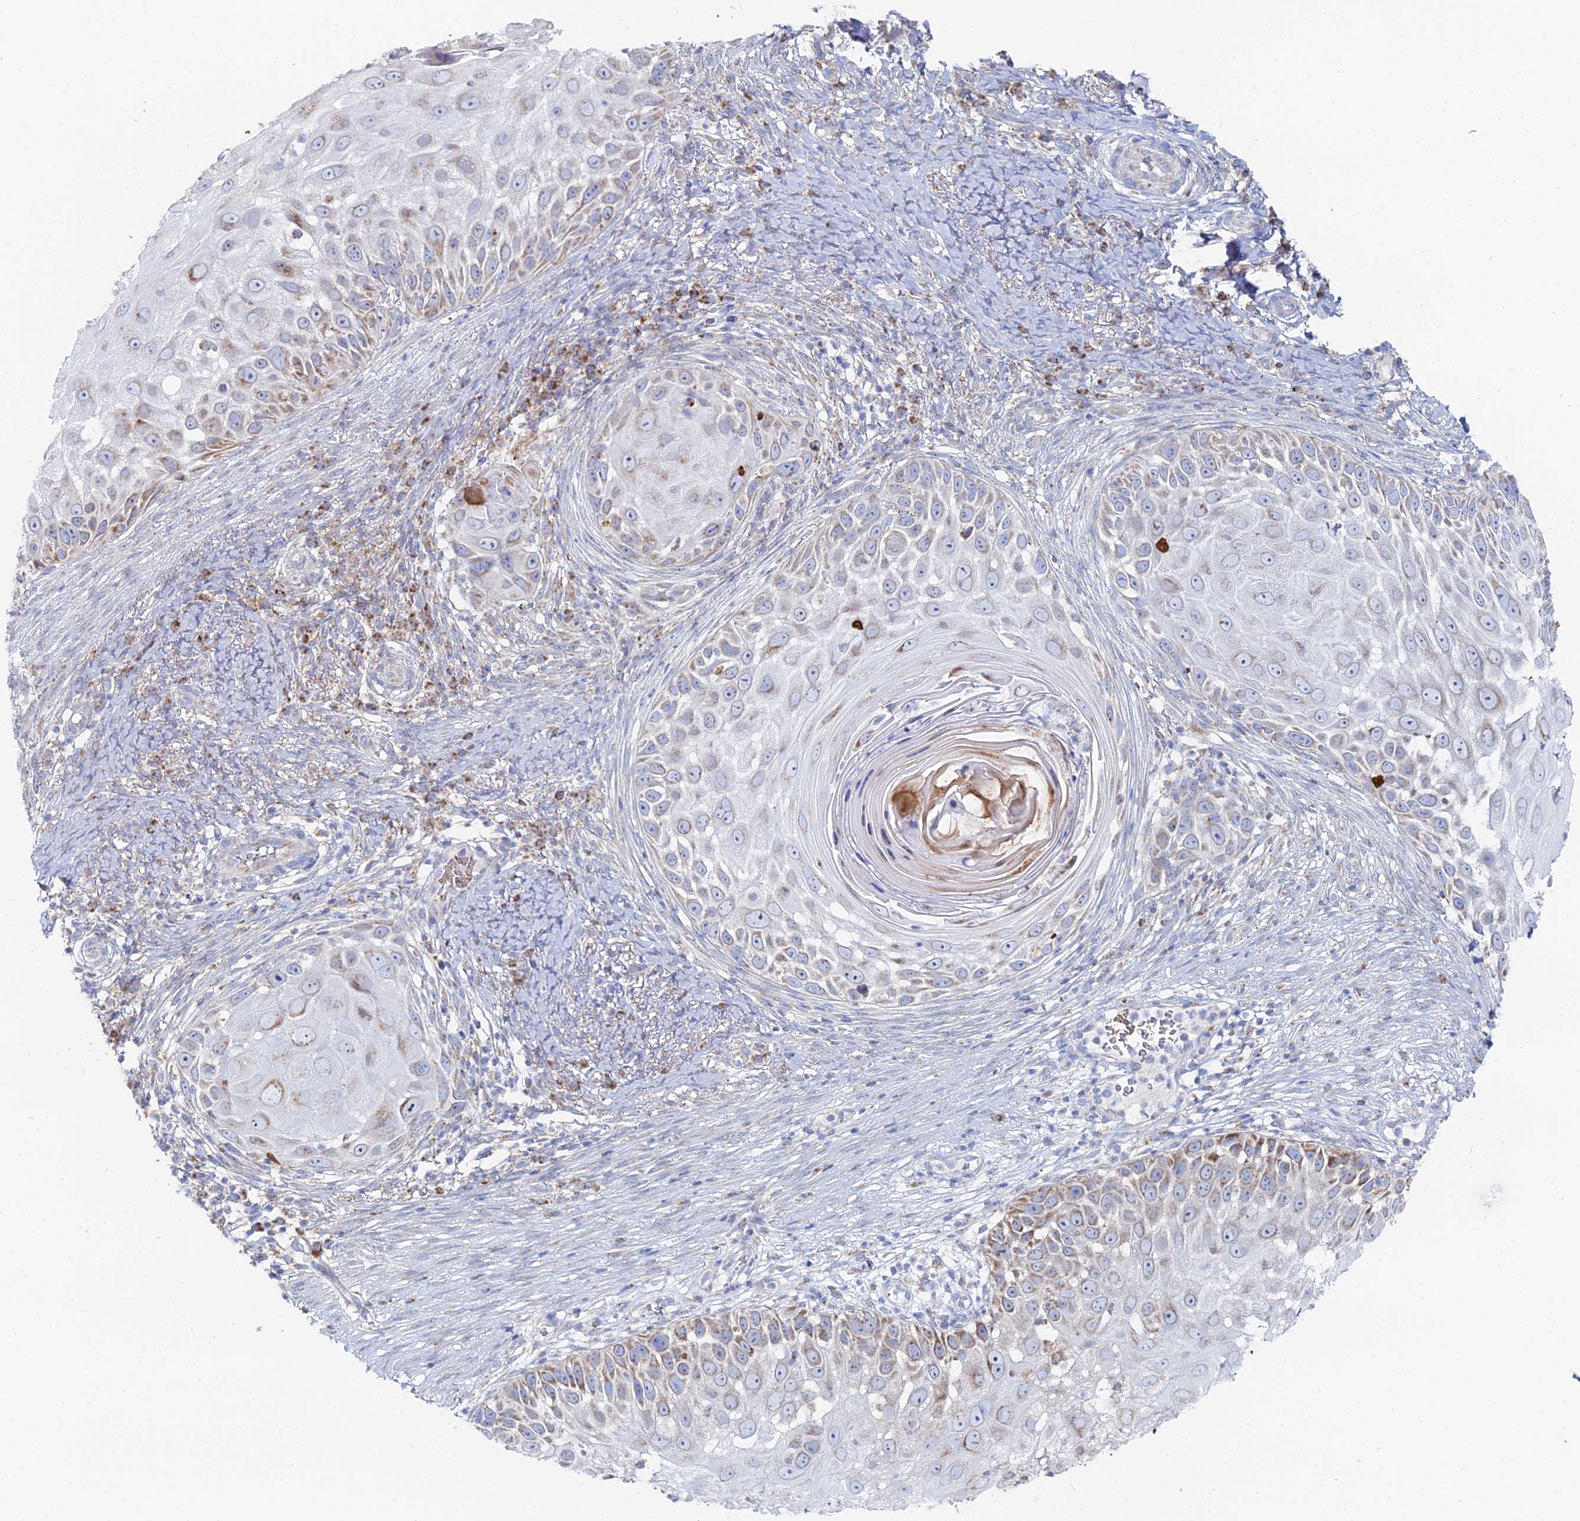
{"staining": {"intensity": "moderate", "quantity": "<25%", "location": "cytoplasmic/membranous"}, "tissue": "skin cancer", "cell_type": "Tumor cells", "image_type": "cancer", "snomed": [{"axis": "morphology", "description": "Squamous cell carcinoma, NOS"}, {"axis": "topography", "description": "Skin"}], "caption": "Human skin squamous cell carcinoma stained with a brown dye demonstrates moderate cytoplasmic/membranous positive expression in approximately <25% of tumor cells.", "gene": "MPC1", "patient": {"sex": "female", "age": 44}}